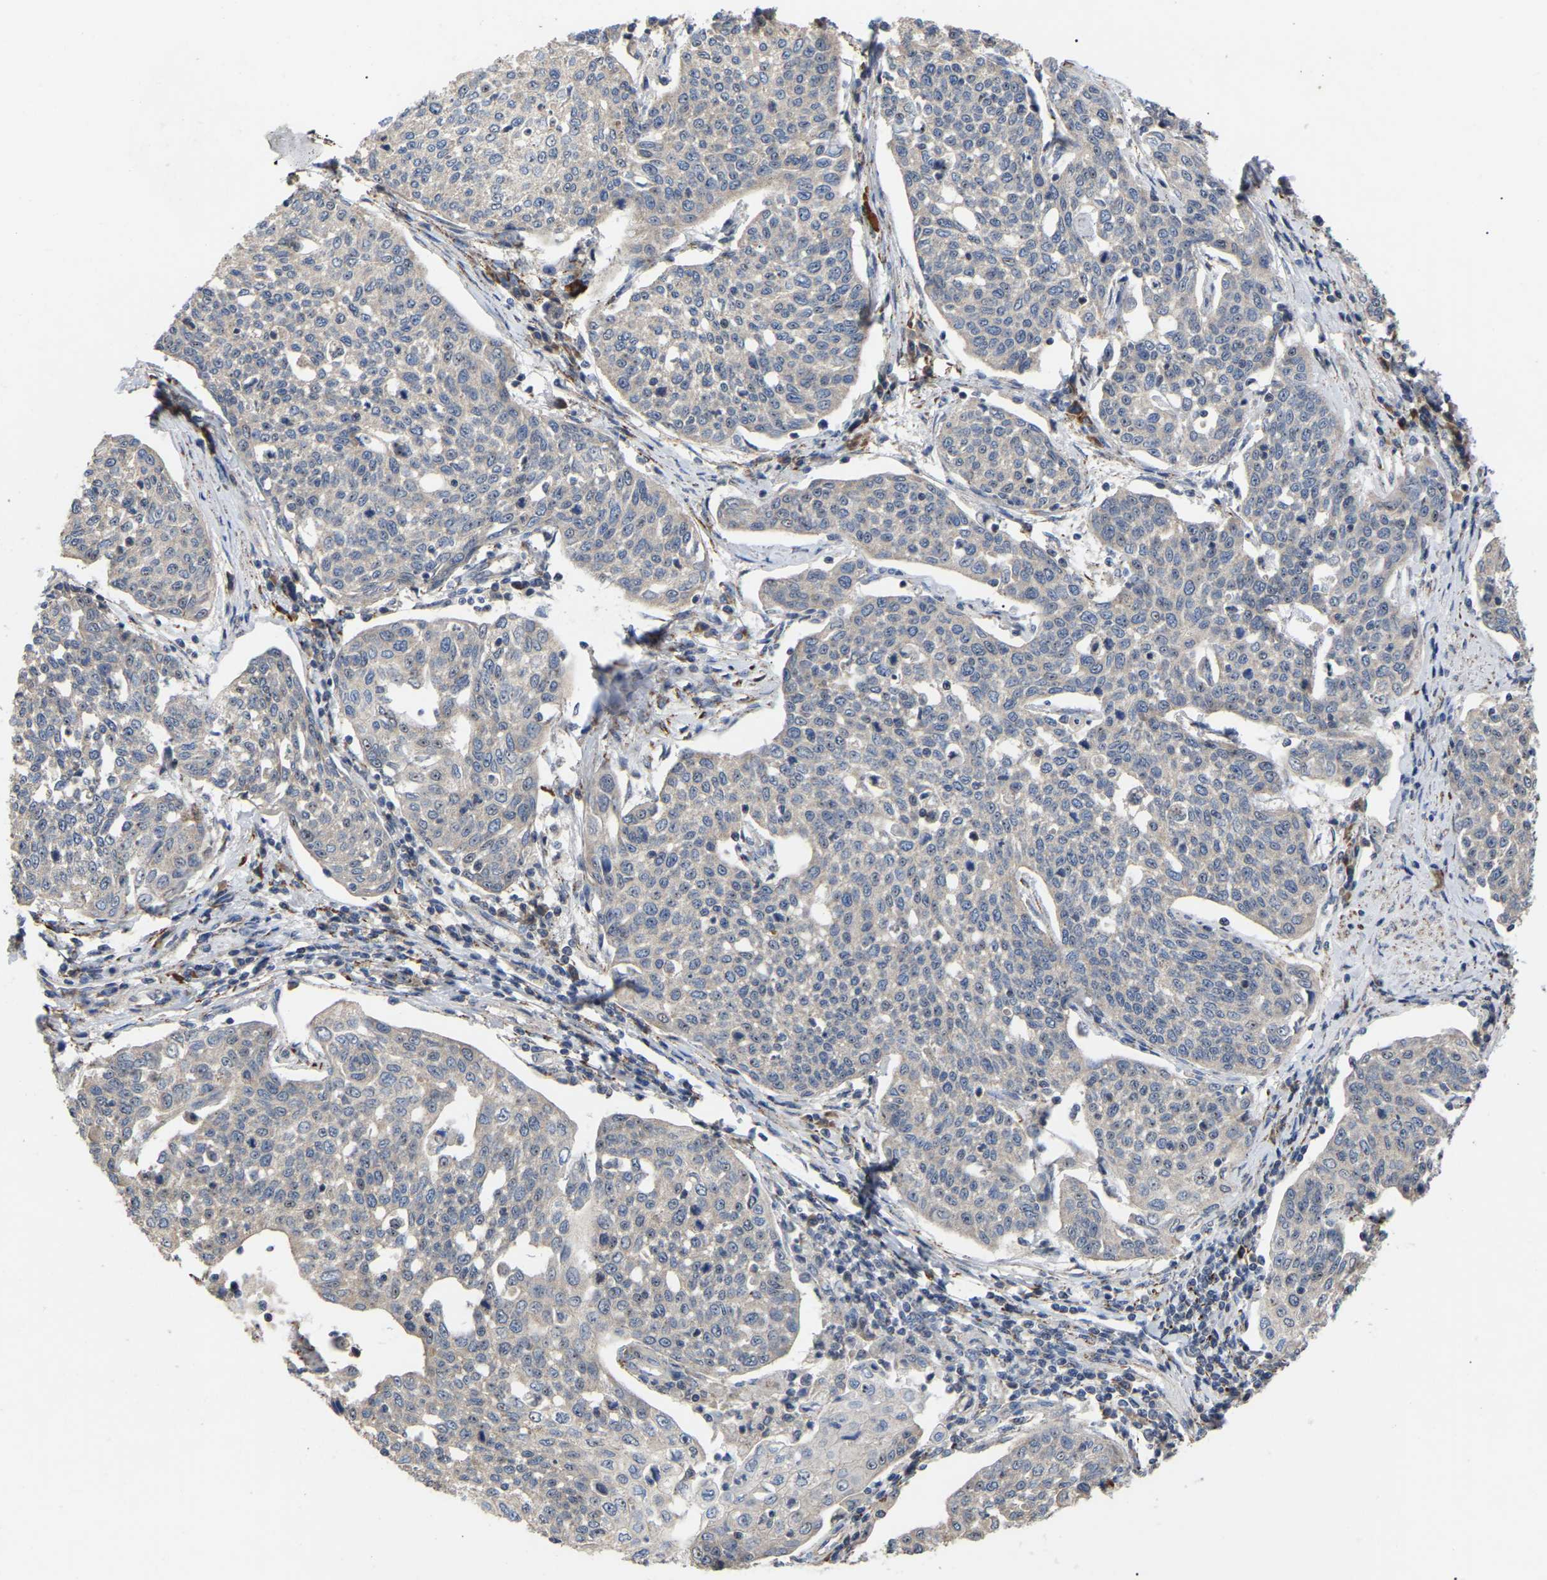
{"staining": {"intensity": "negative", "quantity": "none", "location": "none"}, "tissue": "cervical cancer", "cell_type": "Tumor cells", "image_type": "cancer", "snomed": [{"axis": "morphology", "description": "Squamous cell carcinoma, NOS"}, {"axis": "topography", "description": "Cervix"}], "caption": "Human cervical cancer stained for a protein using IHC exhibits no staining in tumor cells.", "gene": "NOP53", "patient": {"sex": "female", "age": 34}}